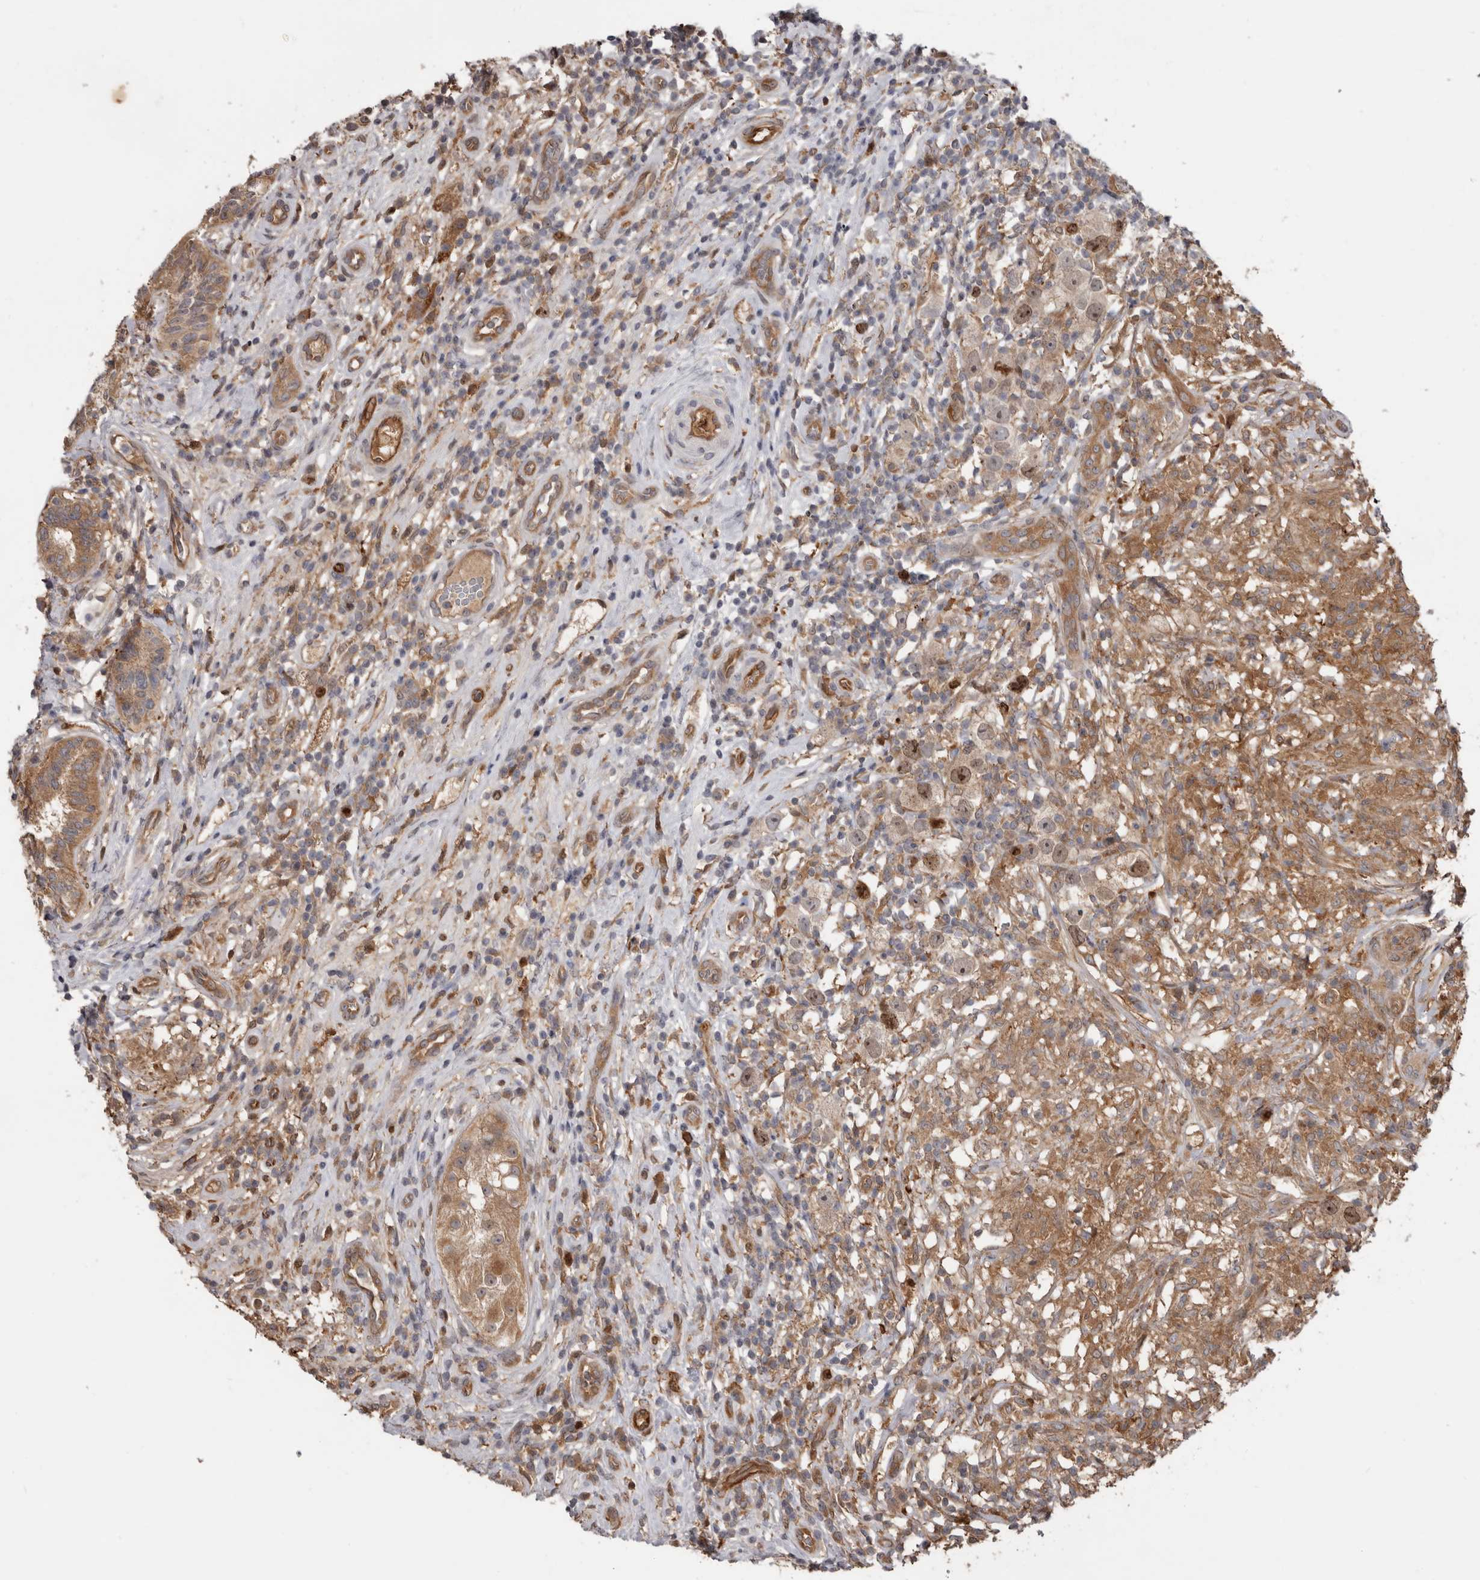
{"staining": {"intensity": "moderate", "quantity": ">75%", "location": "cytoplasmic/membranous"}, "tissue": "testis cancer", "cell_type": "Tumor cells", "image_type": "cancer", "snomed": [{"axis": "morphology", "description": "Seminoma, NOS"}, {"axis": "topography", "description": "Testis"}], "caption": "Protein staining of seminoma (testis) tissue displays moderate cytoplasmic/membranous expression in about >75% of tumor cells.", "gene": "CDCA8", "patient": {"sex": "male", "age": 49}}